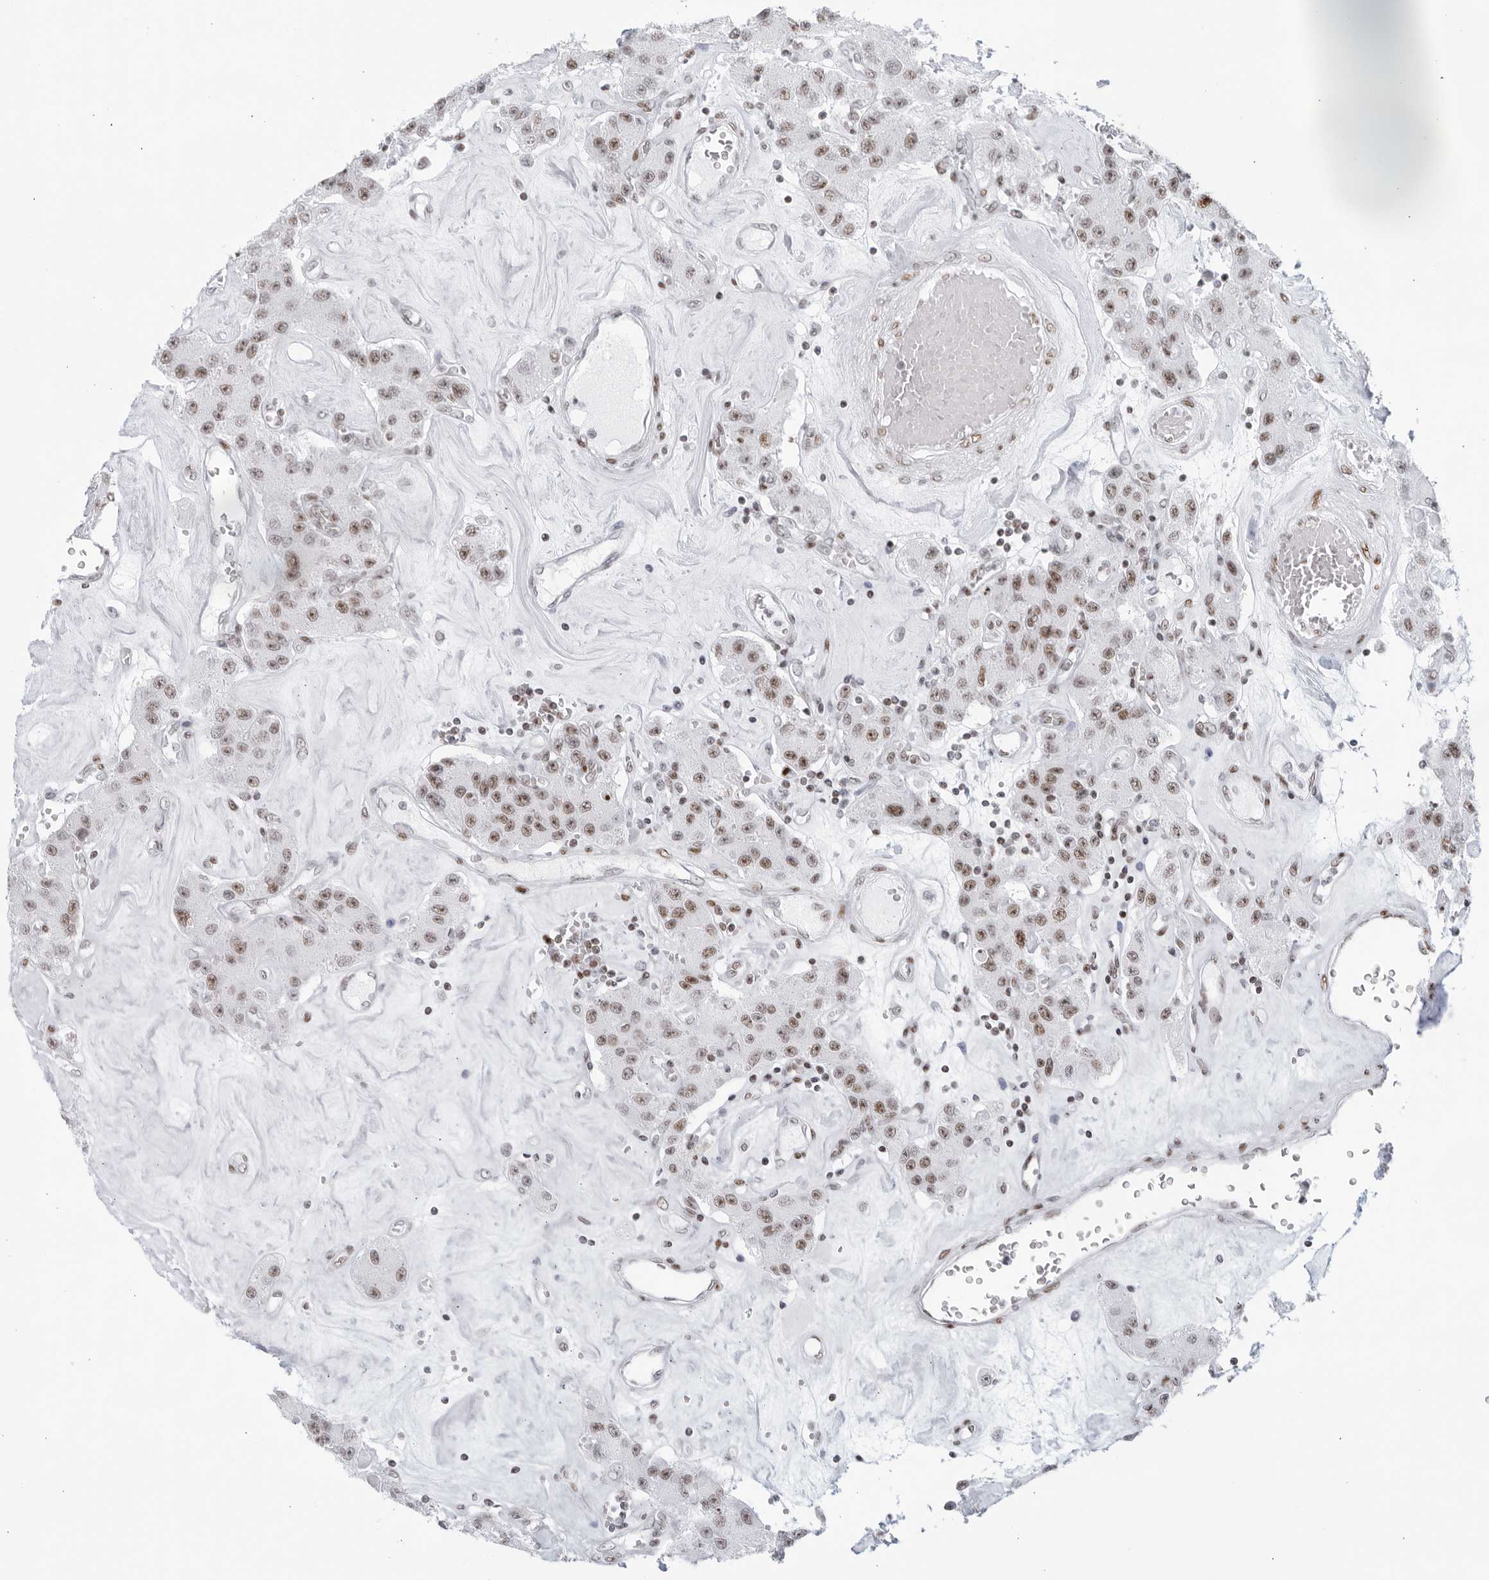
{"staining": {"intensity": "moderate", "quantity": ">75%", "location": "nuclear"}, "tissue": "carcinoid", "cell_type": "Tumor cells", "image_type": "cancer", "snomed": [{"axis": "morphology", "description": "Carcinoid, malignant, NOS"}, {"axis": "topography", "description": "Pancreas"}], "caption": "Protein expression analysis of carcinoid demonstrates moderate nuclear staining in about >75% of tumor cells. The staining is performed using DAB brown chromogen to label protein expression. The nuclei are counter-stained blue using hematoxylin.", "gene": "HP1BP3", "patient": {"sex": "male", "age": 41}}